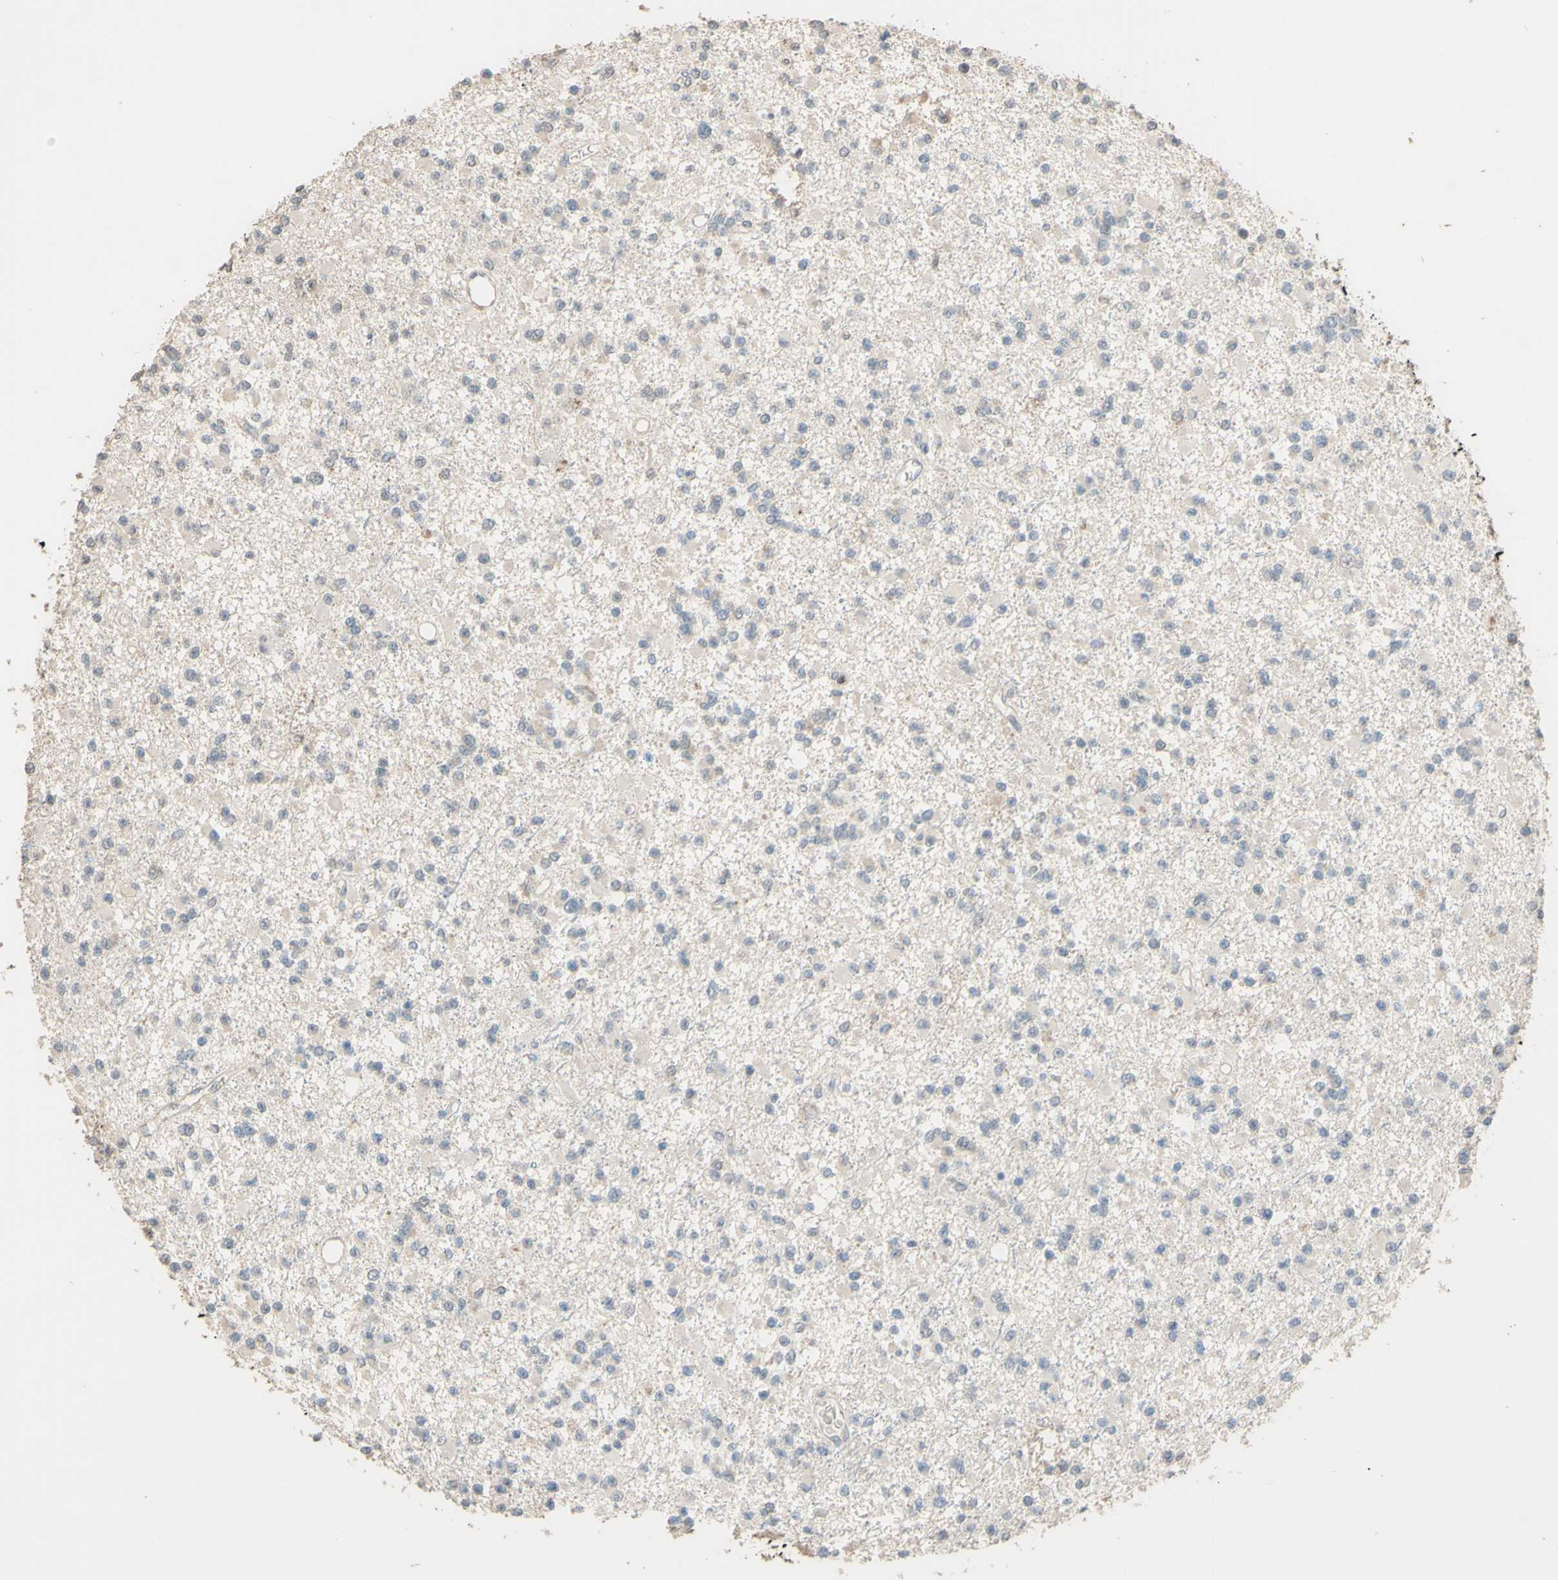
{"staining": {"intensity": "negative", "quantity": "none", "location": "none"}, "tissue": "glioma", "cell_type": "Tumor cells", "image_type": "cancer", "snomed": [{"axis": "morphology", "description": "Glioma, malignant, Low grade"}, {"axis": "topography", "description": "Brain"}], "caption": "Immunohistochemistry (IHC) photomicrograph of neoplastic tissue: low-grade glioma (malignant) stained with DAB shows no significant protein positivity in tumor cells.", "gene": "SMIM19", "patient": {"sex": "female", "age": 22}}